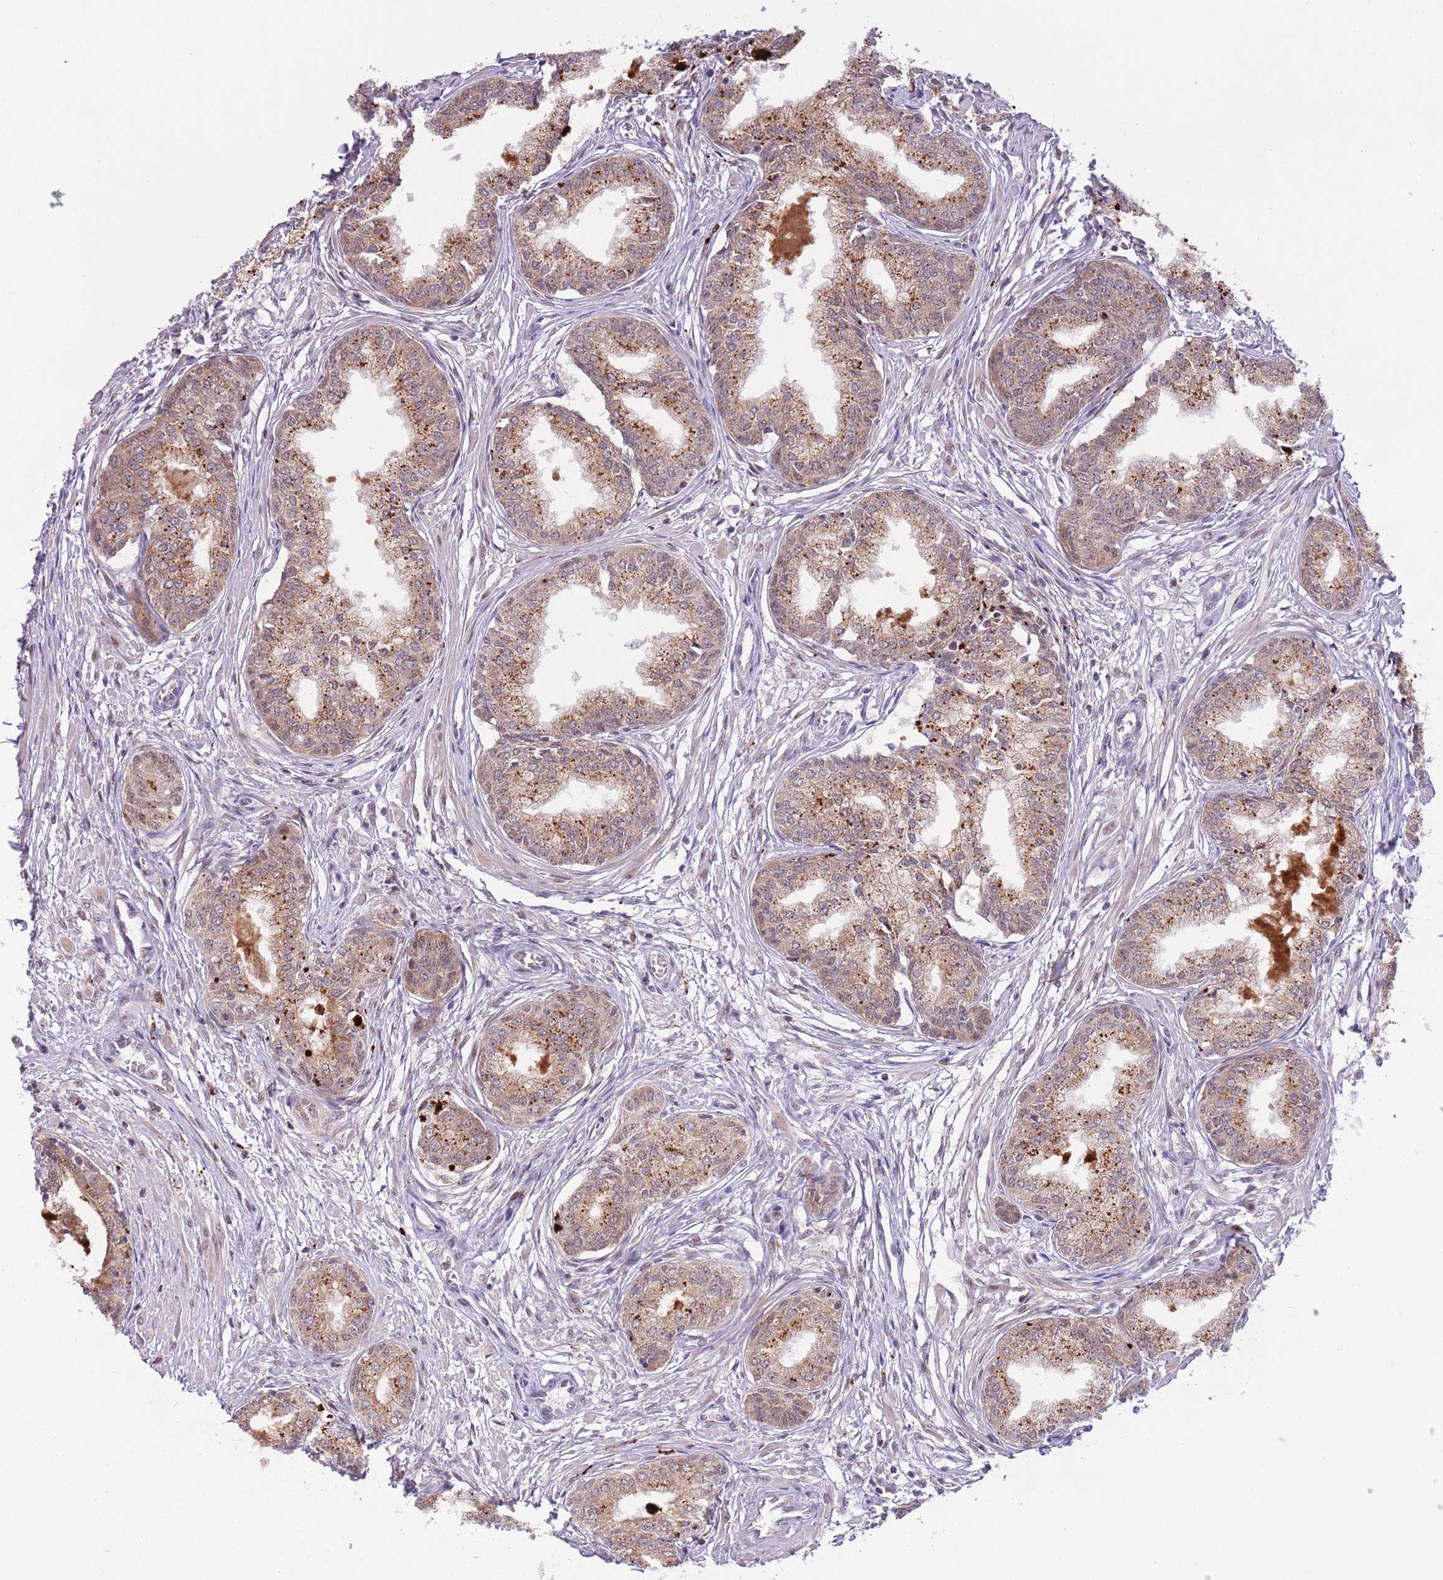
{"staining": {"intensity": "moderate", "quantity": ">75%", "location": "cytoplasmic/membranous"}, "tissue": "prostate cancer", "cell_type": "Tumor cells", "image_type": "cancer", "snomed": [{"axis": "morphology", "description": "Adenocarcinoma, High grade"}, {"axis": "topography", "description": "Prostate"}], "caption": "This photomicrograph reveals IHC staining of human prostate adenocarcinoma (high-grade), with medium moderate cytoplasmic/membranous expression in approximately >75% of tumor cells.", "gene": "TRIM27", "patient": {"sex": "male", "age": 67}}